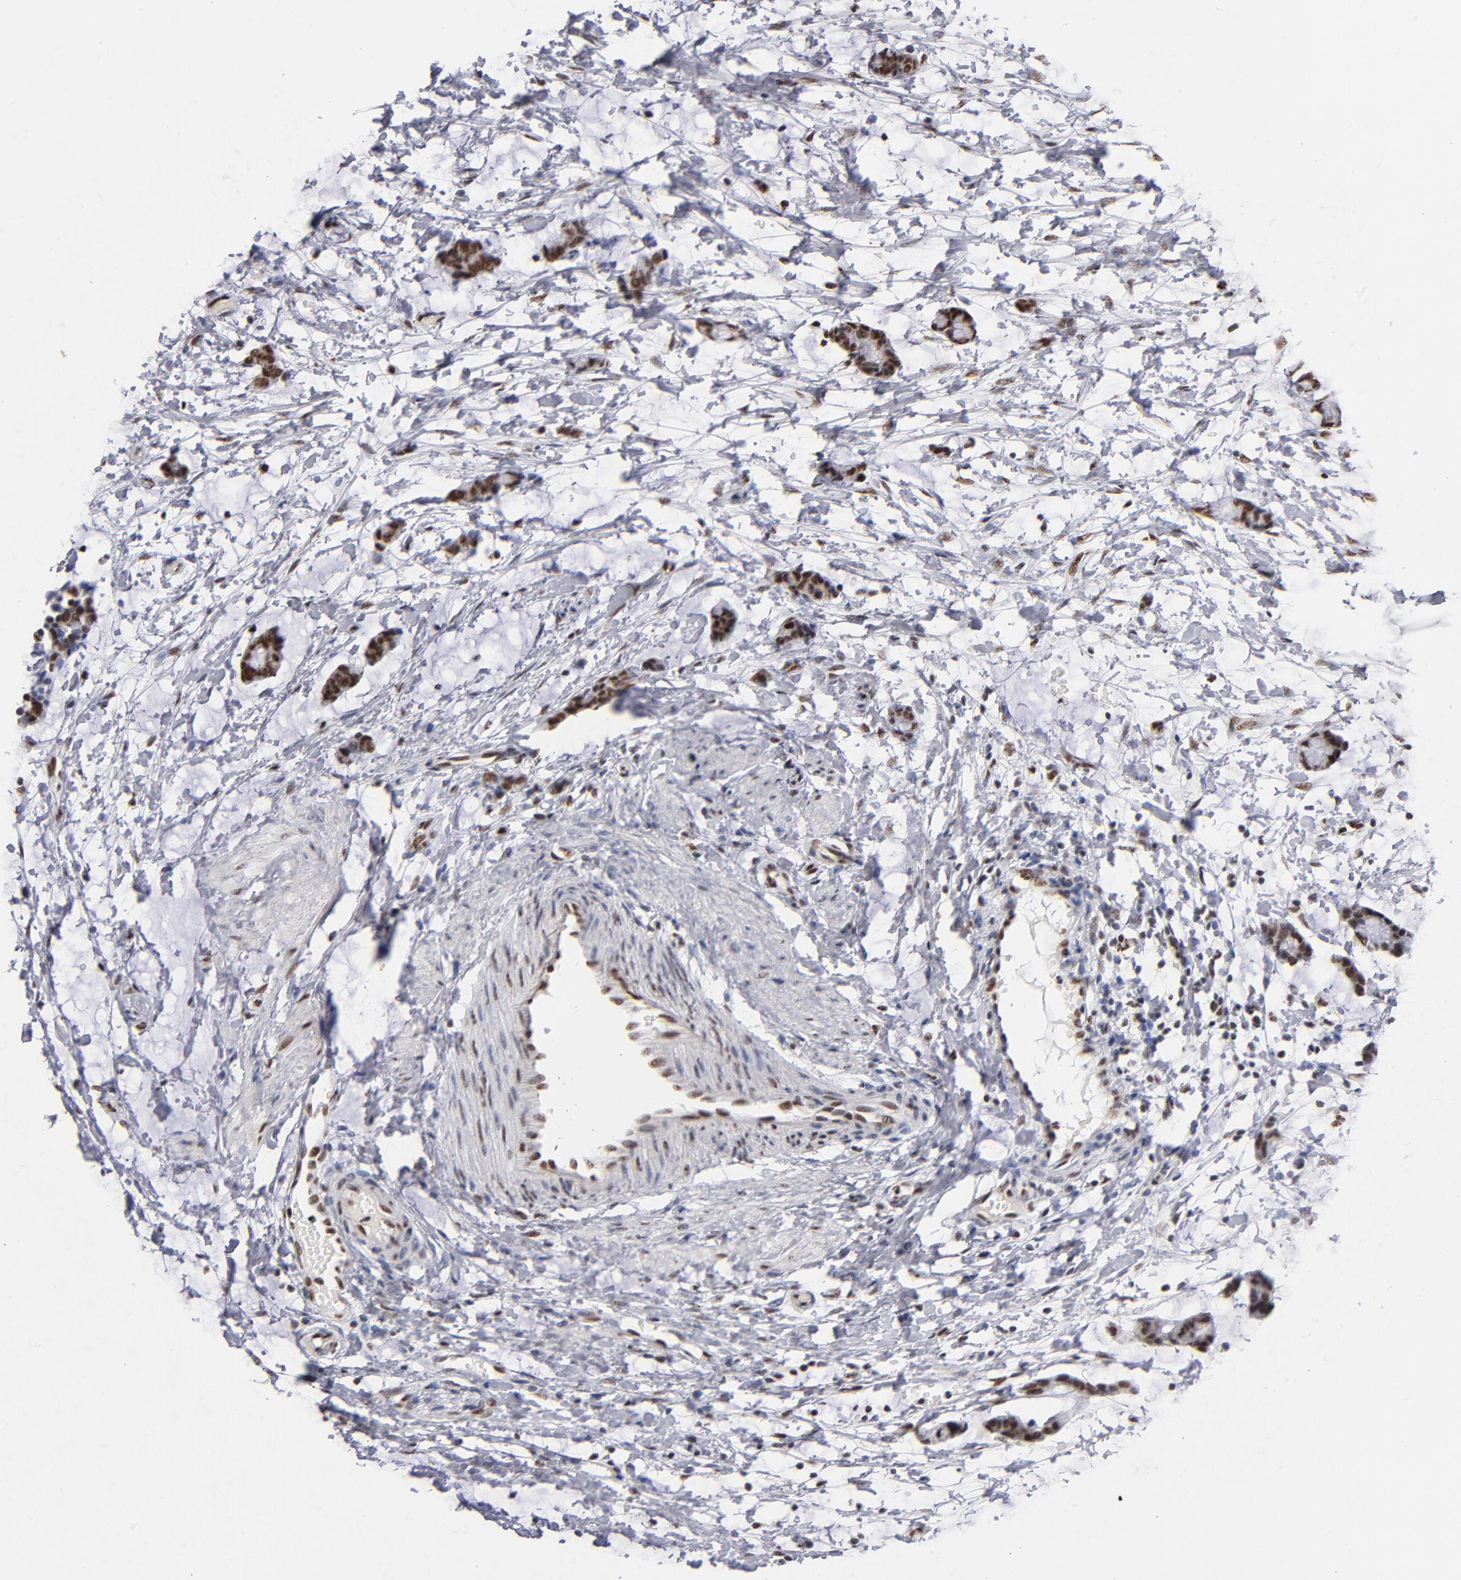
{"staining": {"intensity": "strong", "quantity": ">75%", "location": "nuclear"}, "tissue": "colorectal cancer", "cell_type": "Tumor cells", "image_type": "cancer", "snomed": [{"axis": "morphology", "description": "Adenocarcinoma, NOS"}, {"axis": "topography", "description": "Colon"}], "caption": "The immunohistochemical stain labels strong nuclear staining in tumor cells of colorectal cancer (adenocarcinoma) tissue.", "gene": "MN1", "patient": {"sex": "male", "age": 14}}